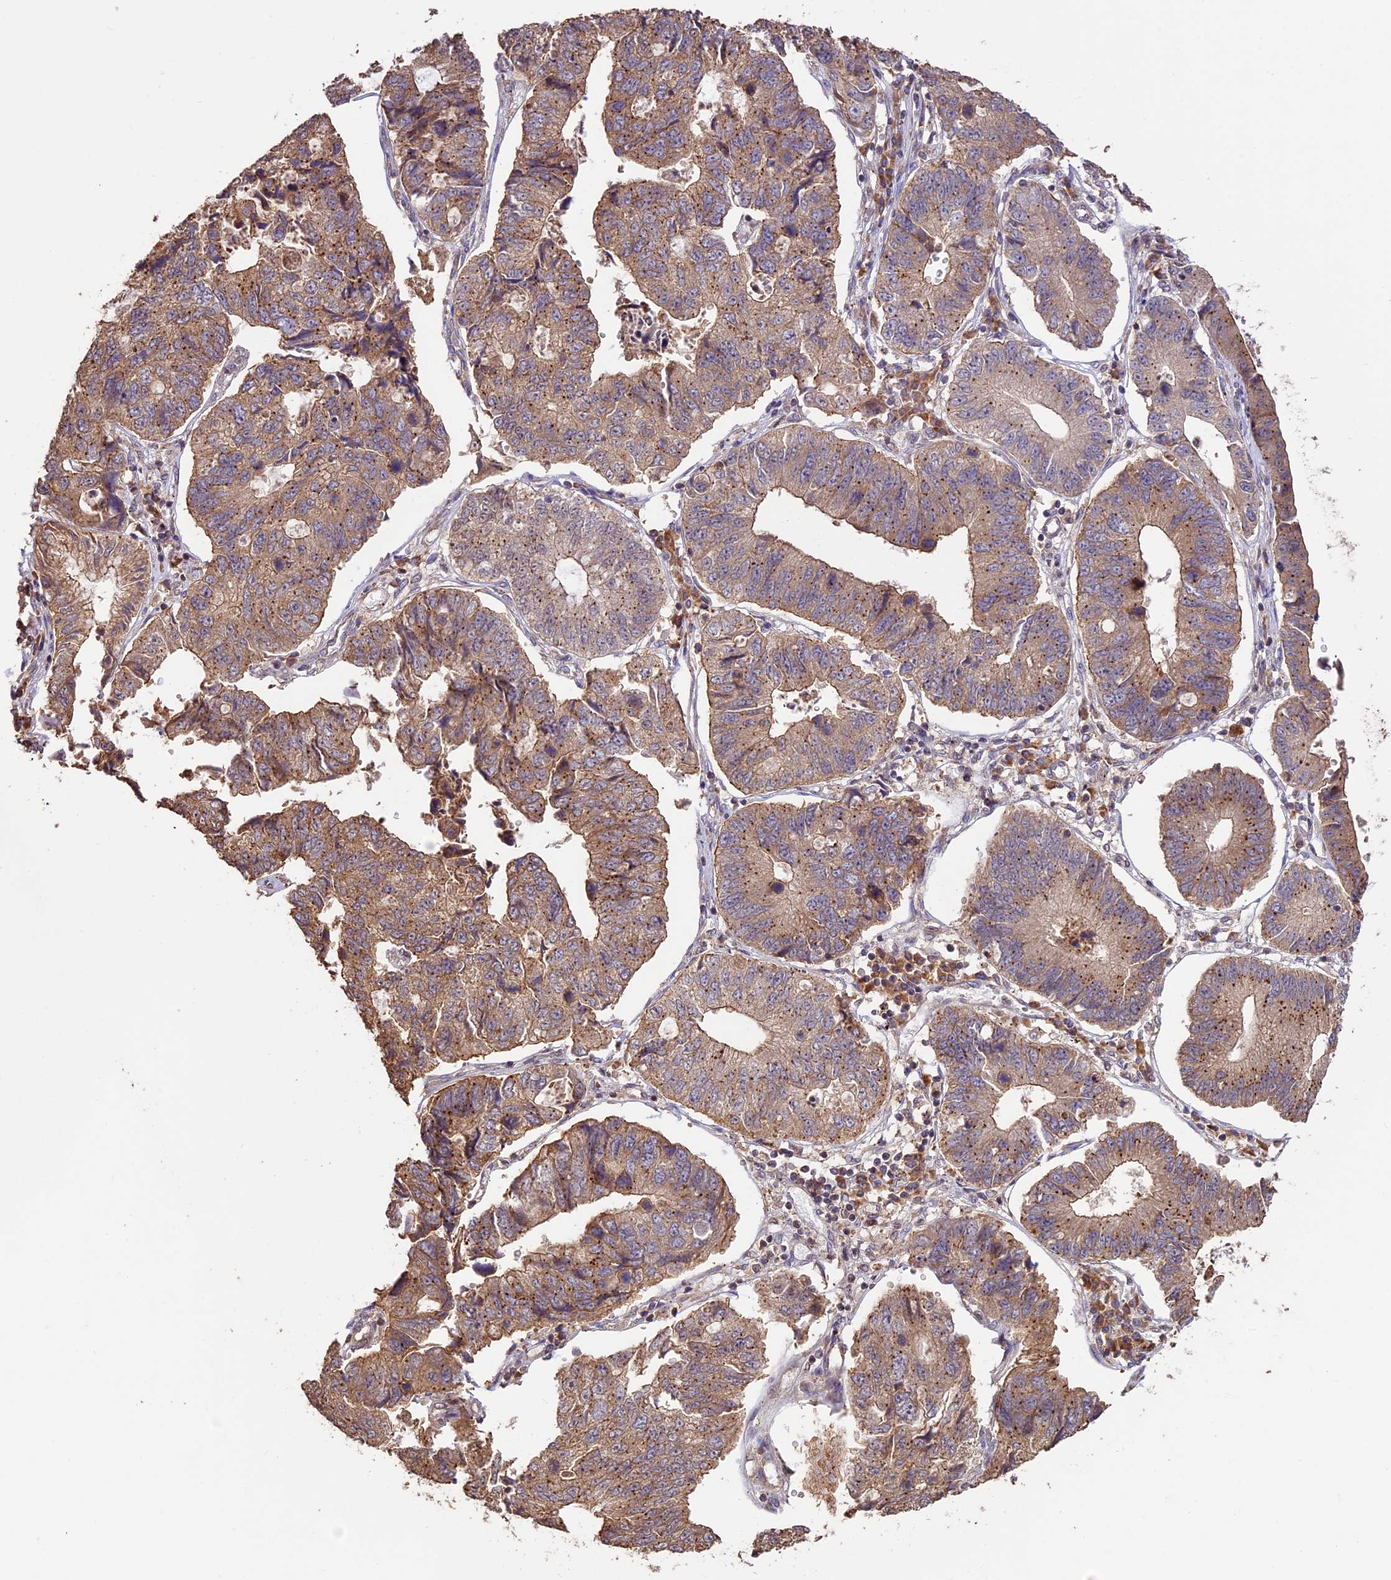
{"staining": {"intensity": "moderate", "quantity": ">75%", "location": "cytoplasmic/membranous"}, "tissue": "stomach cancer", "cell_type": "Tumor cells", "image_type": "cancer", "snomed": [{"axis": "morphology", "description": "Adenocarcinoma, NOS"}, {"axis": "topography", "description": "Stomach"}], "caption": "Moderate cytoplasmic/membranous protein positivity is appreciated in about >75% of tumor cells in adenocarcinoma (stomach).", "gene": "BCAS4", "patient": {"sex": "male", "age": 59}}